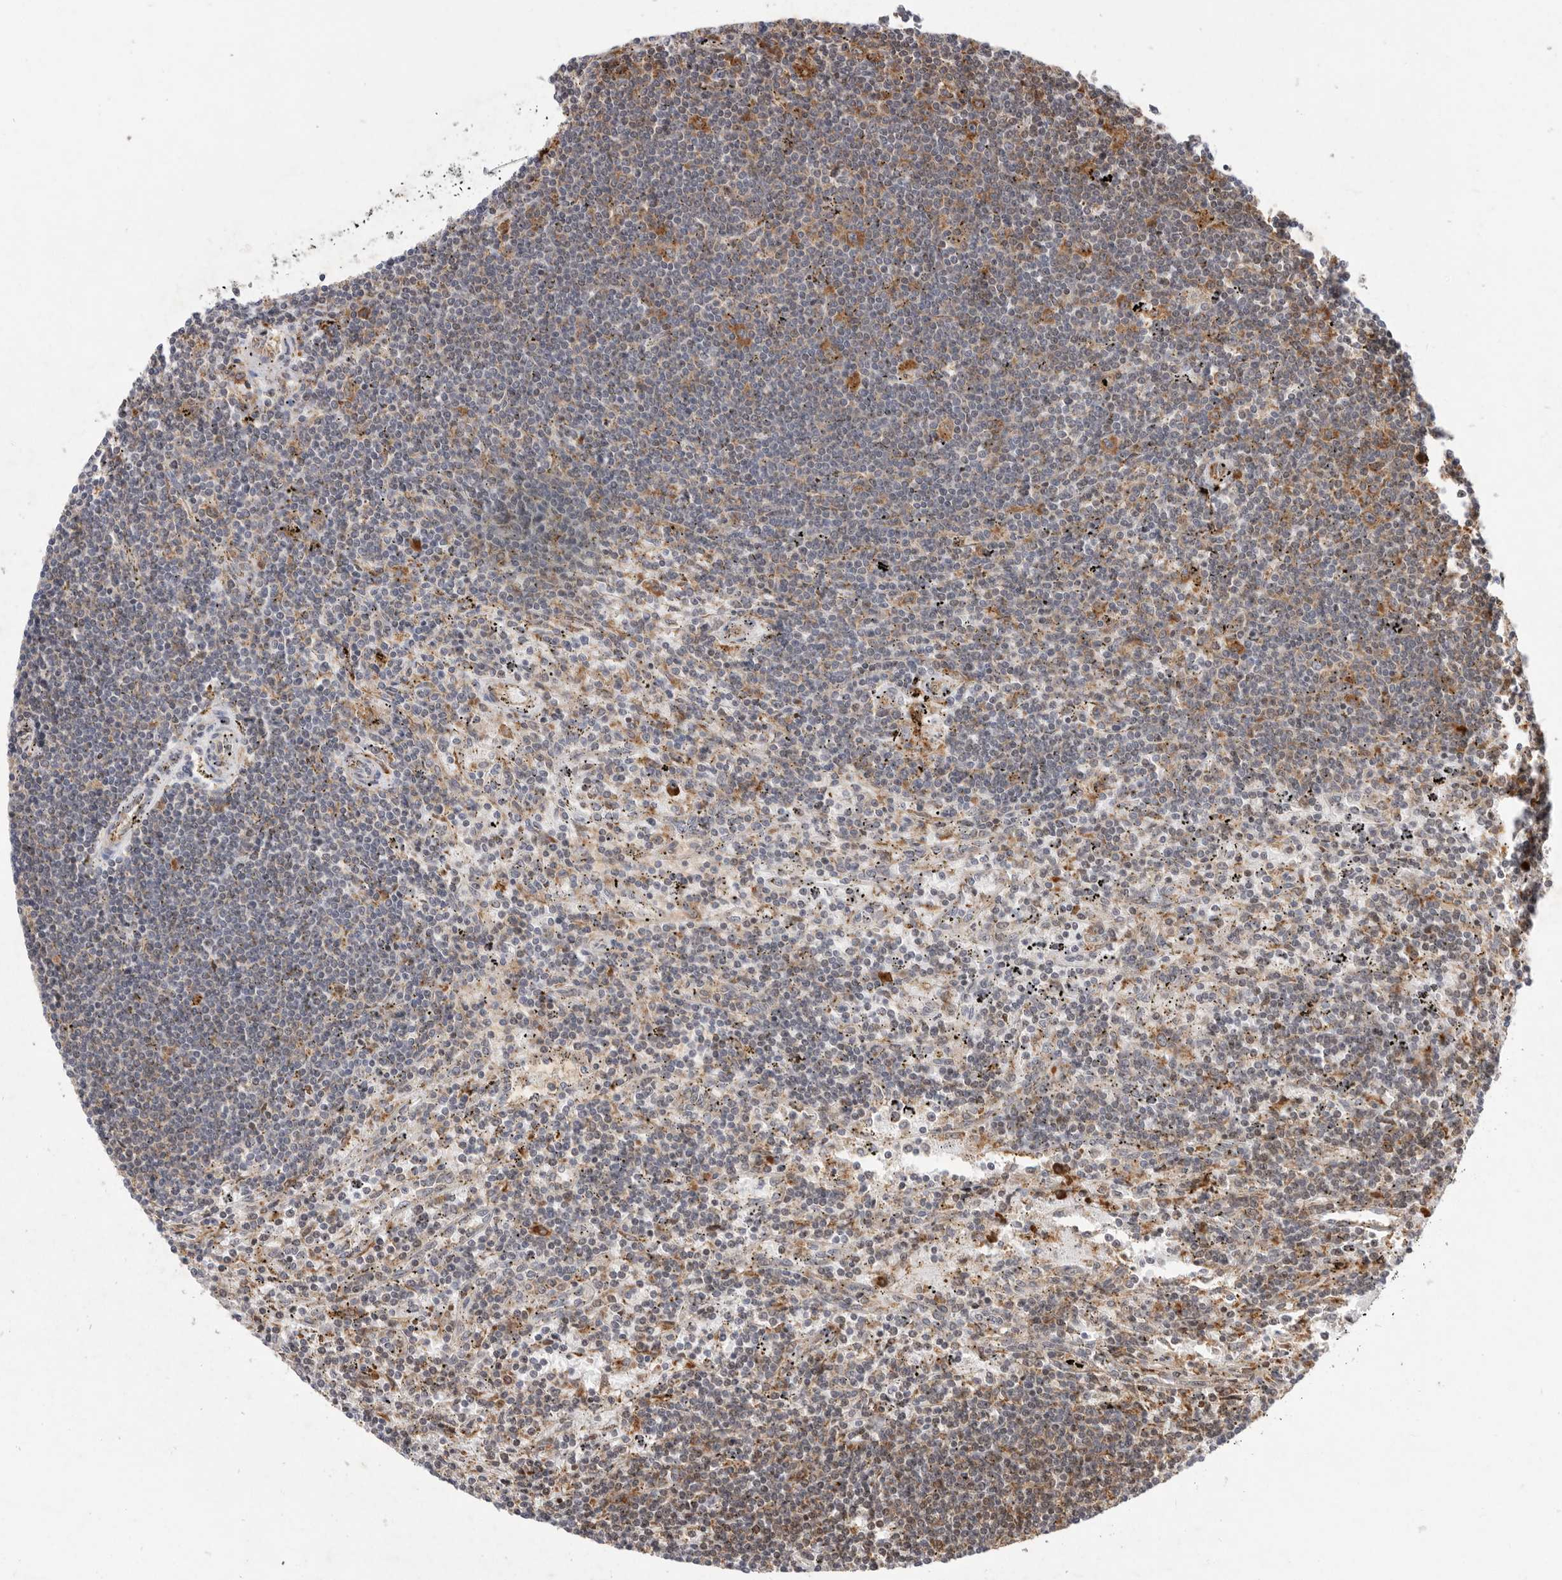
{"staining": {"intensity": "moderate", "quantity": "<25%", "location": "cytoplasmic/membranous"}, "tissue": "lymphoma", "cell_type": "Tumor cells", "image_type": "cancer", "snomed": [{"axis": "morphology", "description": "Malignant lymphoma, non-Hodgkin's type, Low grade"}, {"axis": "topography", "description": "Spleen"}], "caption": "Tumor cells reveal moderate cytoplasmic/membranous staining in about <25% of cells in lymphoma. The protein of interest is stained brown, and the nuclei are stained in blue (DAB IHC with brightfield microscopy, high magnification).", "gene": "FZD3", "patient": {"sex": "male", "age": 76}}